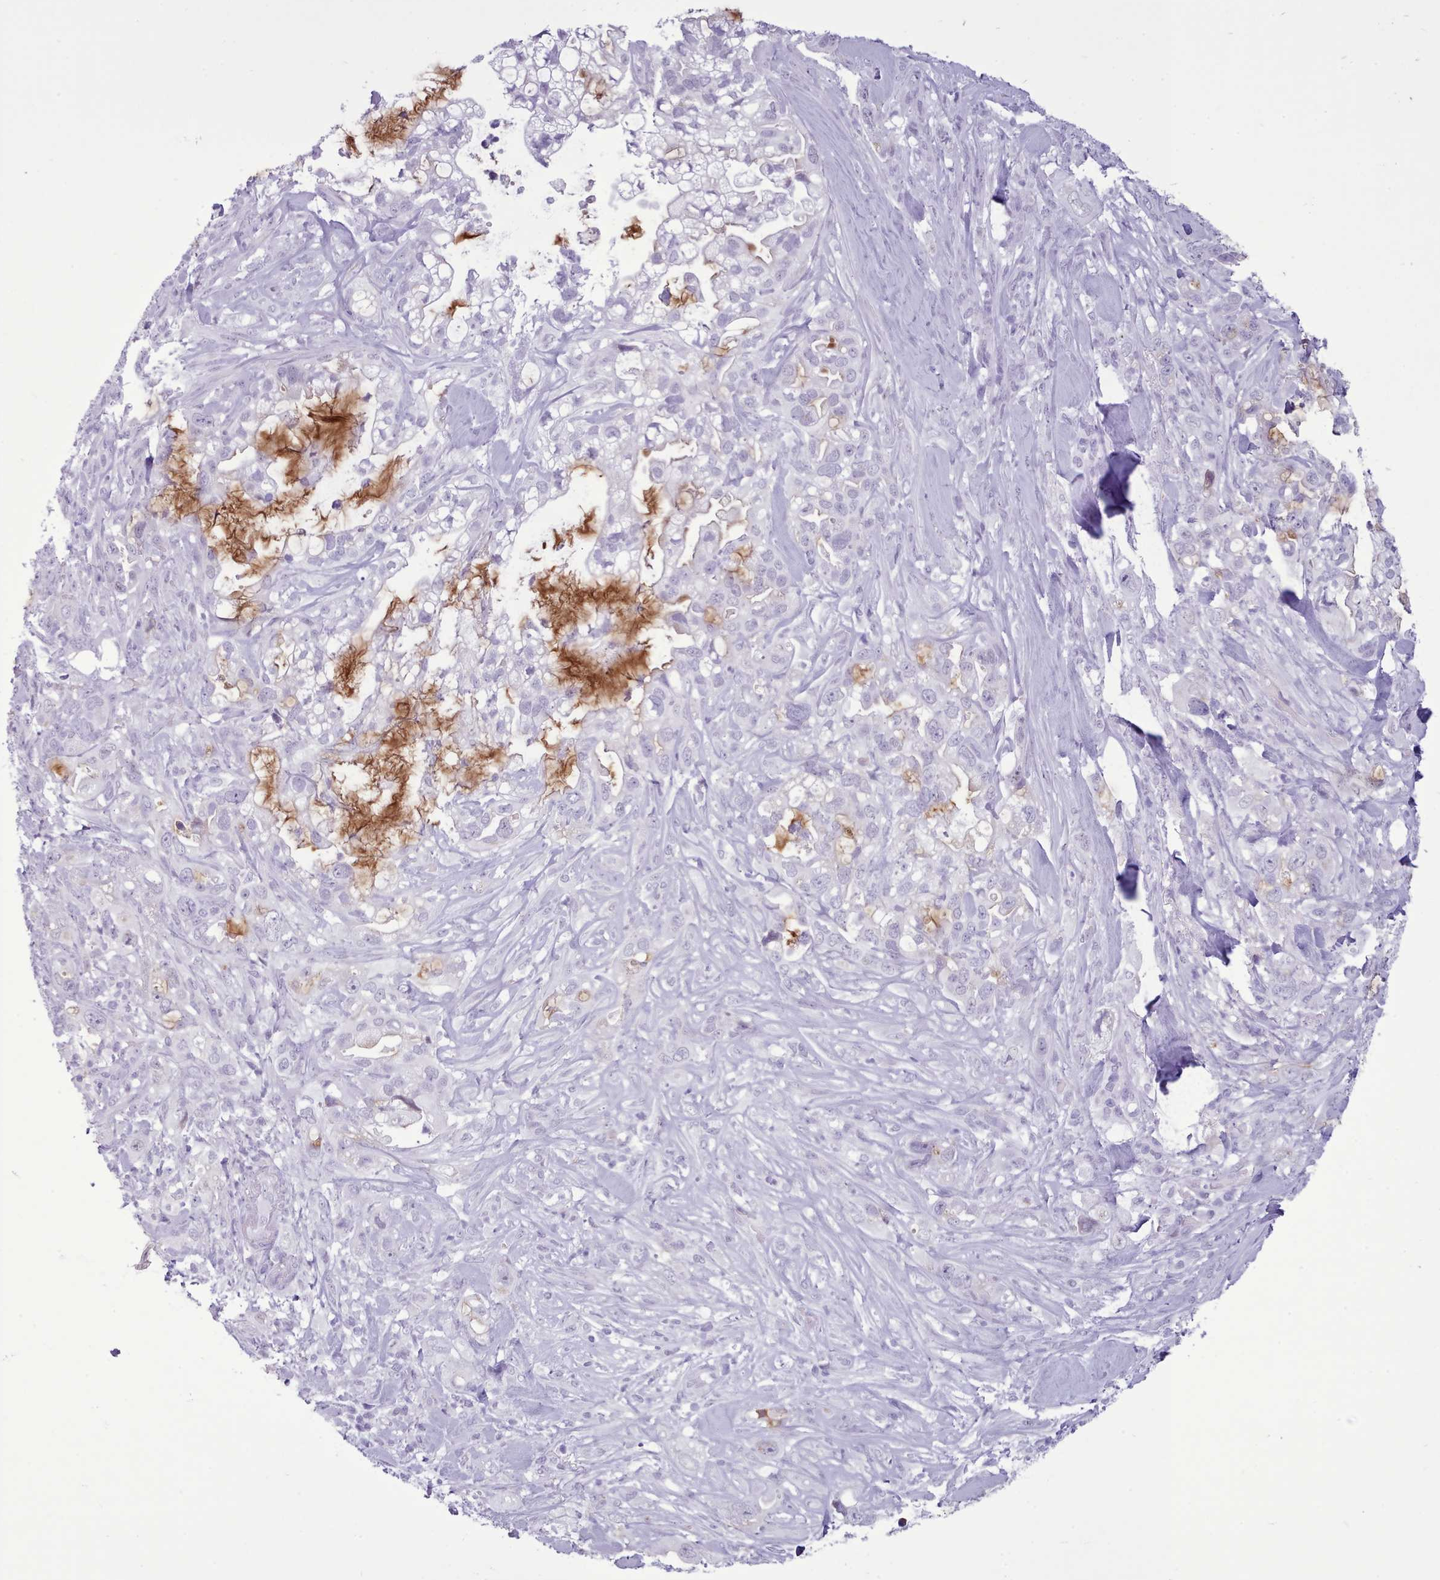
{"staining": {"intensity": "negative", "quantity": "none", "location": "none"}, "tissue": "pancreatic cancer", "cell_type": "Tumor cells", "image_type": "cancer", "snomed": [{"axis": "morphology", "description": "Adenocarcinoma, NOS"}, {"axis": "topography", "description": "Pancreas"}], "caption": "An immunohistochemistry photomicrograph of pancreatic cancer is shown. There is no staining in tumor cells of pancreatic cancer.", "gene": "FBXO48", "patient": {"sex": "female", "age": 61}}